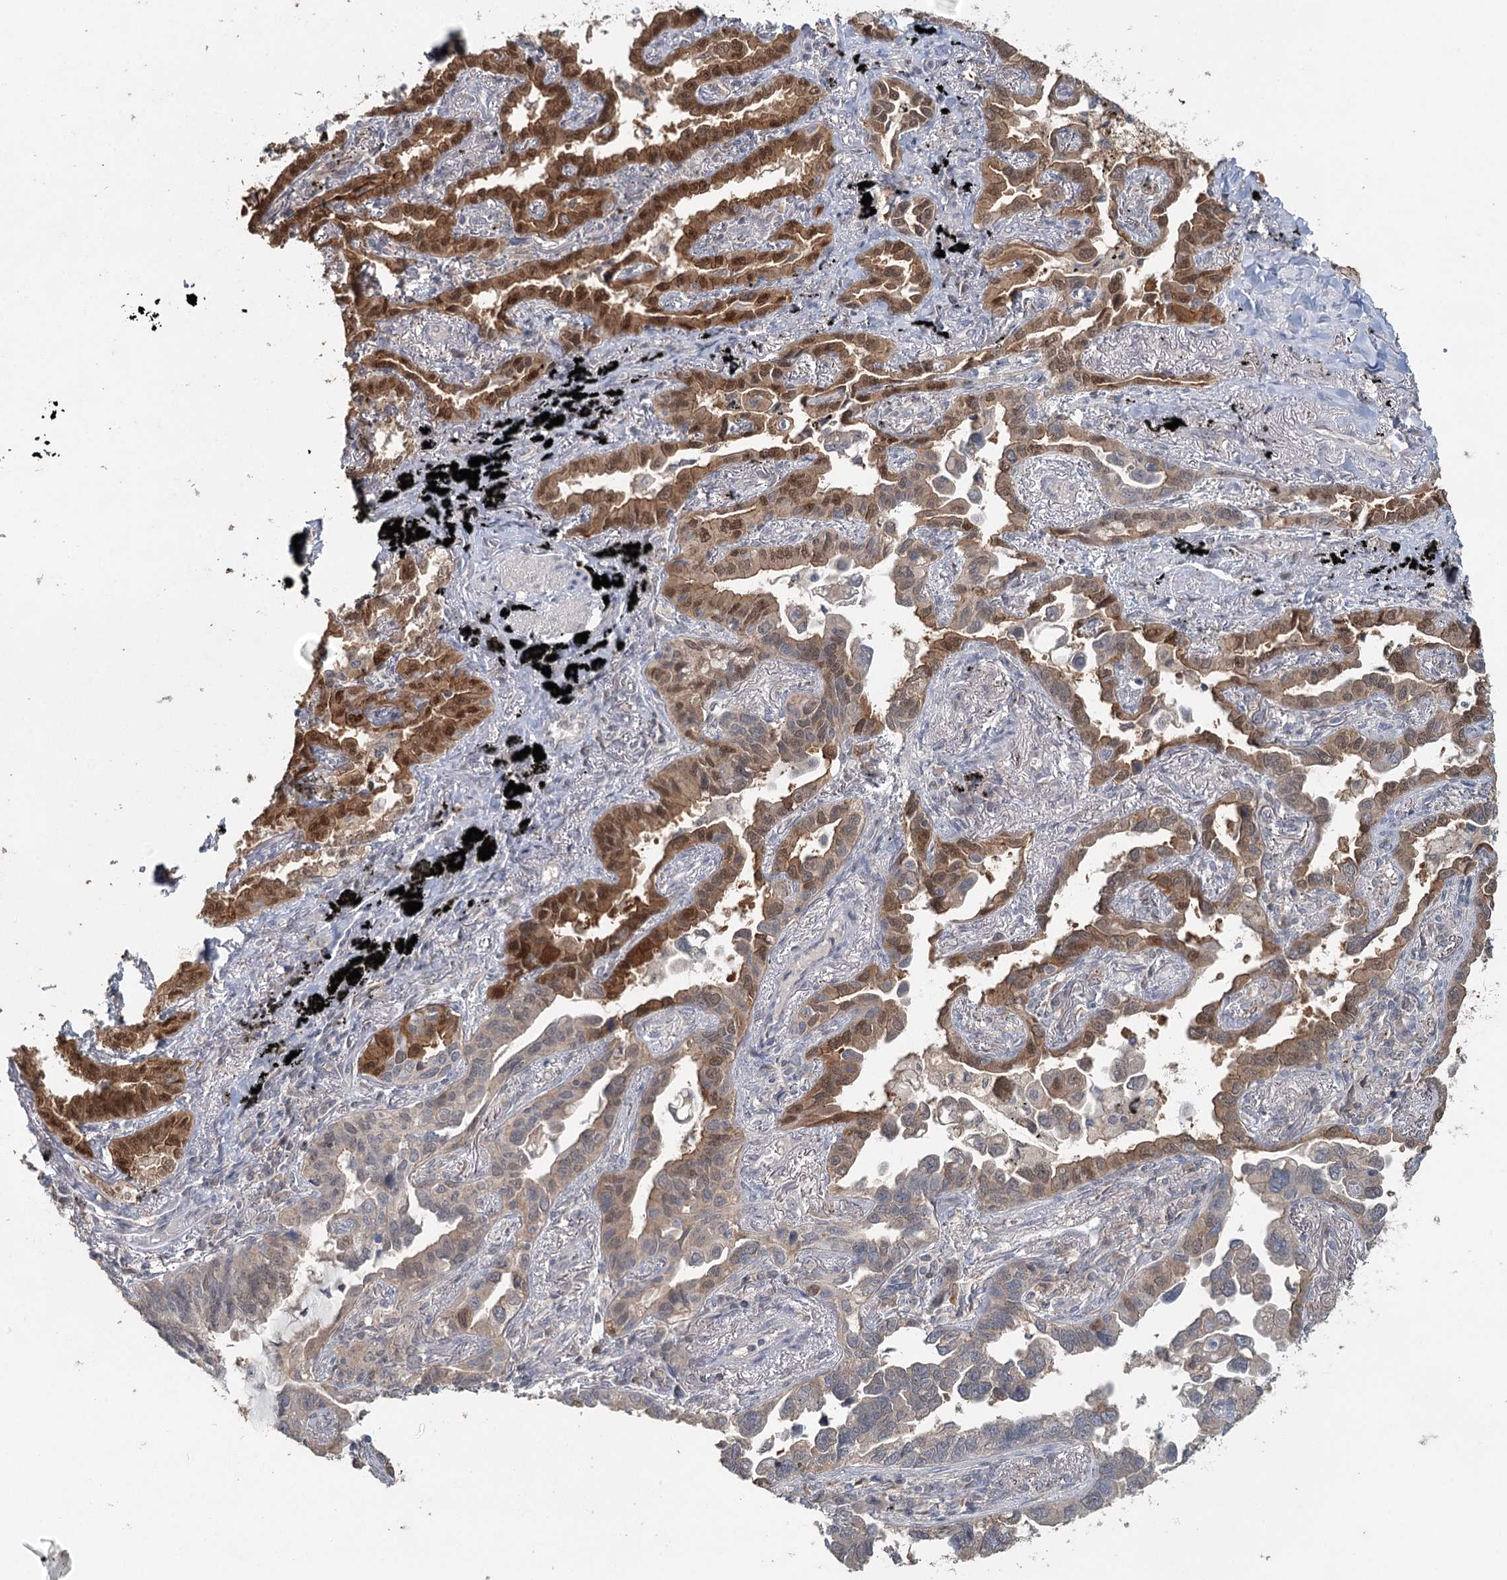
{"staining": {"intensity": "moderate", "quantity": "25%-75%", "location": "cytoplasmic/membranous,nuclear"}, "tissue": "lung cancer", "cell_type": "Tumor cells", "image_type": "cancer", "snomed": [{"axis": "morphology", "description": "Adenocarcinoma, NOS"}, {"axis": "topography", "description": "Lung"}], "caption": "Protein expression analysis of lung cancer demonstrates moderate cytoplasmic/membranous and nuclear expression in about 25%-75% of tumor cells. (brown staining indicates protein expression, while blue staining denotes nuclei).", "gene": "ADK", "patient": {"sex": "male", "age": 67}}